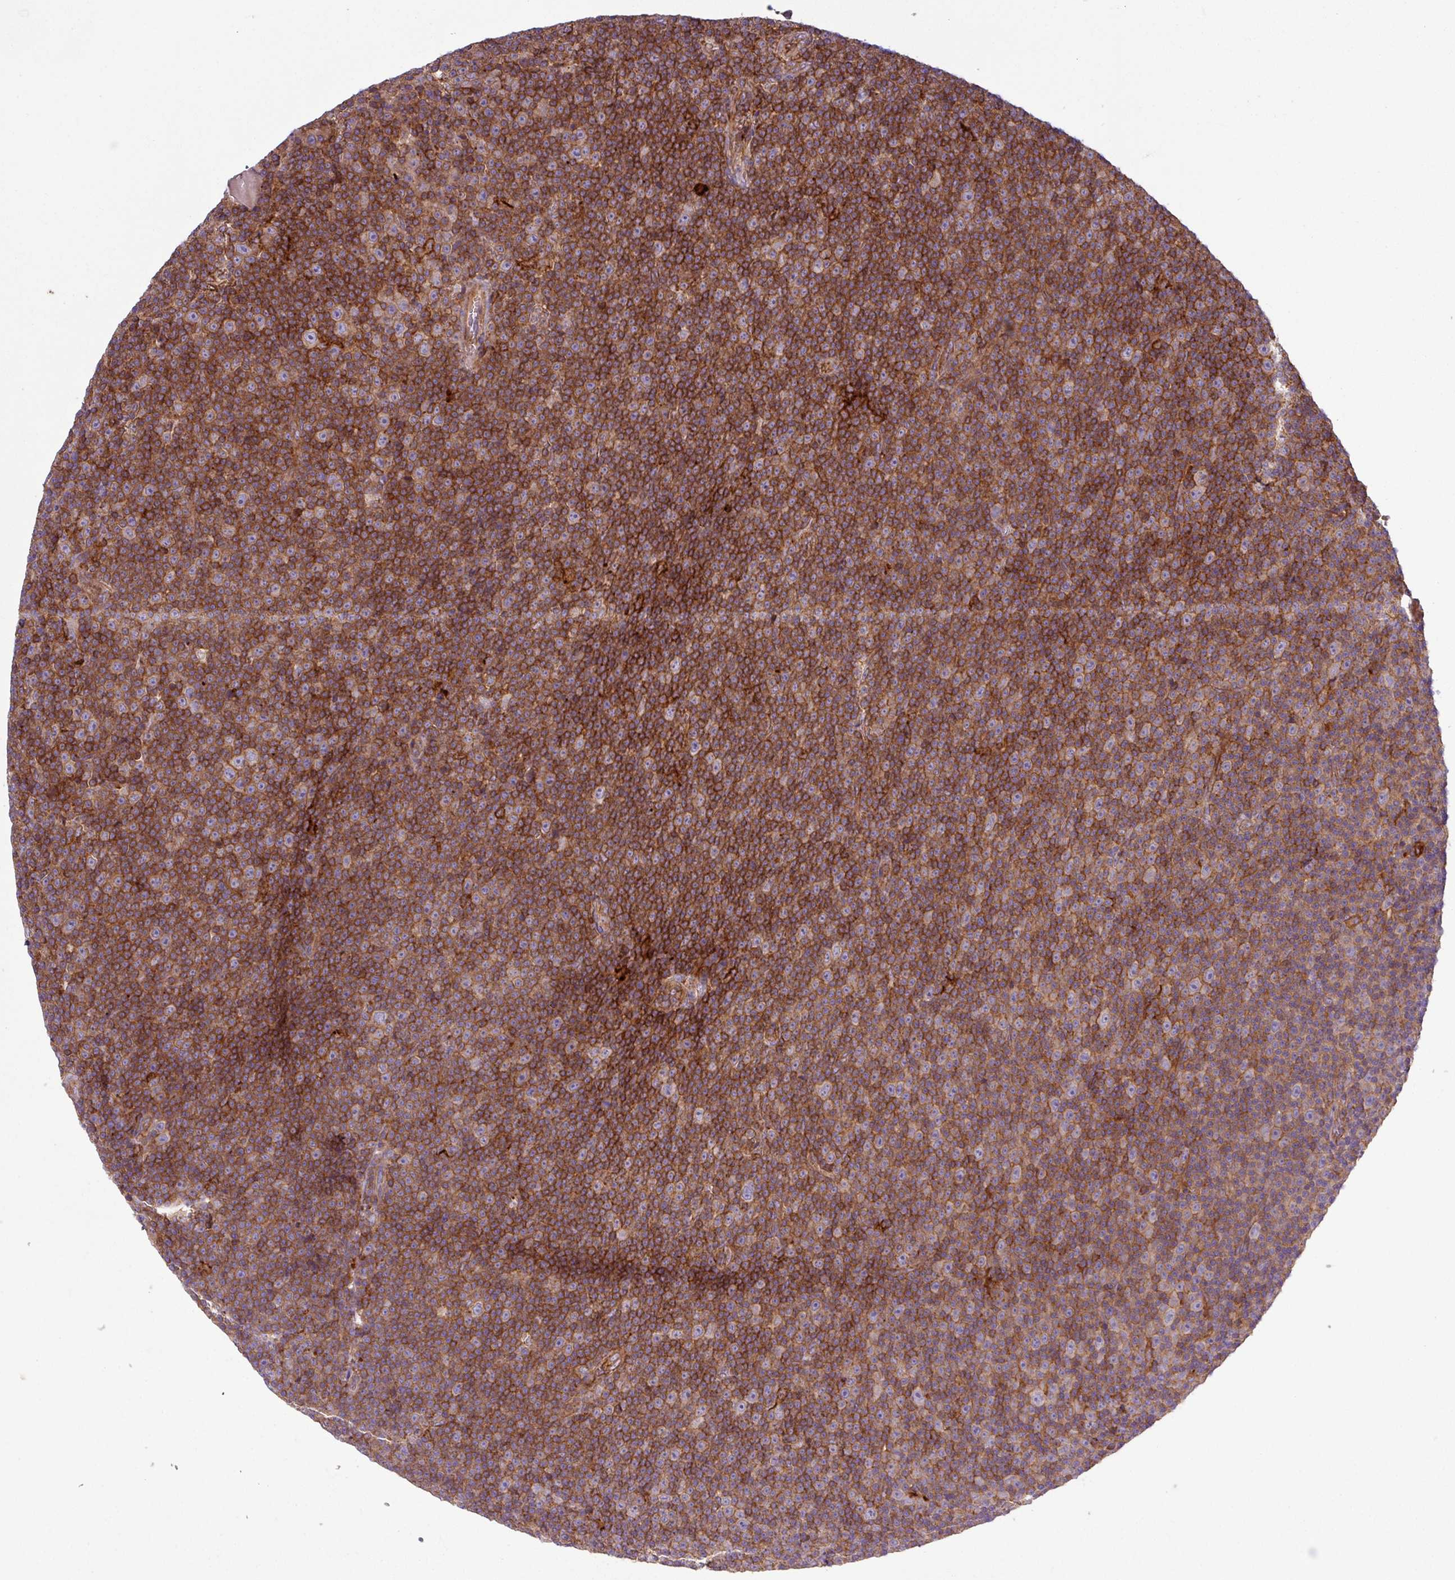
{"staining": {"intensity": "strong", "quantity": "25%-75%", "location": "cytoplasmic/membranous"}, "tissue": "lymphoma", "cell_type": "Tumor cells", "image_type": "cancer", "snomed": [{"axis": "morphology", "description": "Malignant lymphoma, non-Hodgkin's type, Low grade"}, {"axis": "topography", "description": "Lymph node"}], "caption": "Protein staining shows strong cytoplasmic/membranous positivity in about 25%-75% of tumor cells in low-grade malignant lymphoma, non-Hodgkin's type.", "gene": "RIC1", "patient": {"sex": "female", "age": 67}}